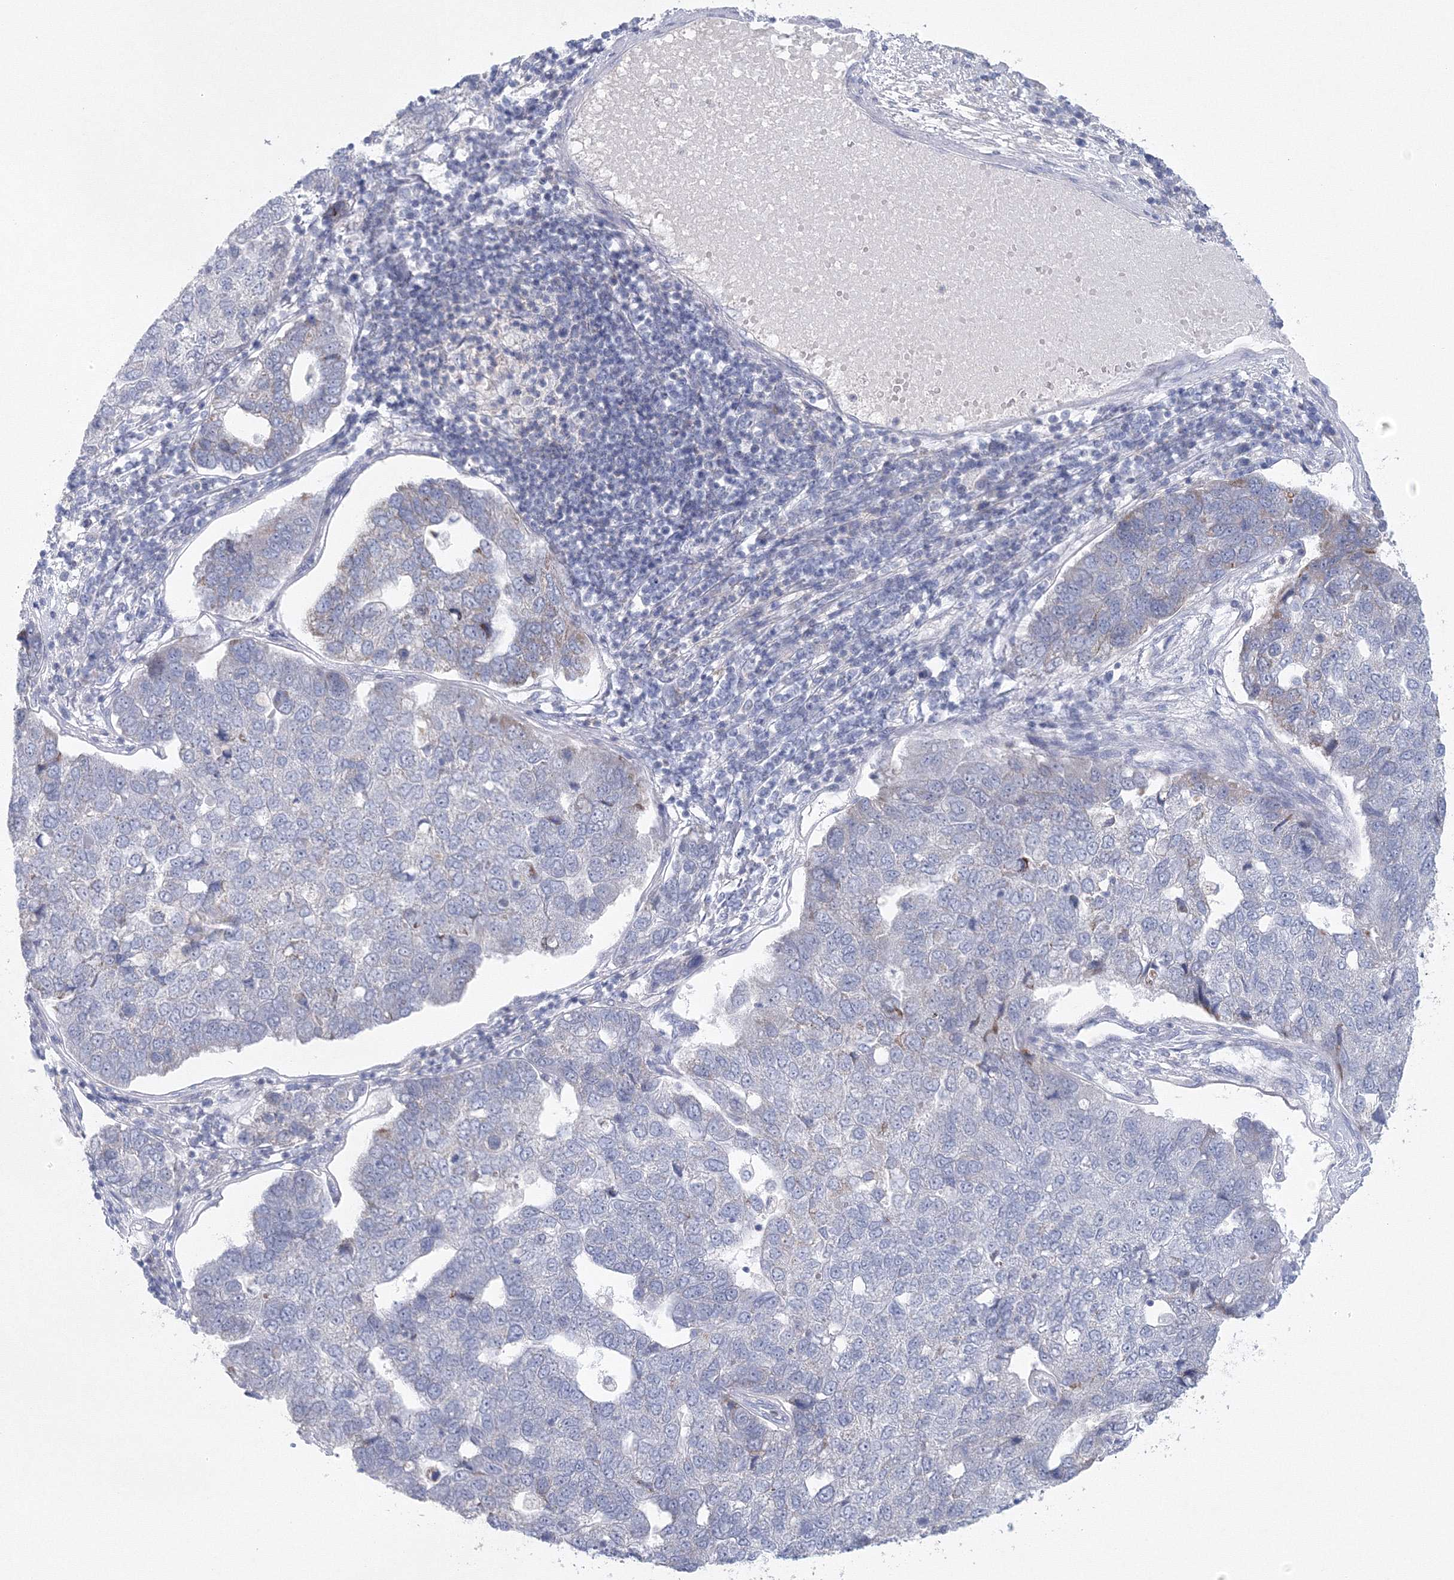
{"staining": {"intensity": "negative", "quantity": "none", "location": "none"}, "tissue": "pancreatic cancer", "cell_type": "Tumor cells", "image_type": "cancer", "snomed": [{"axis": "morphology", "description": "Adenocarcinoma, NOS"}, {"axis": "topography", "description": "Pancreas"}], "caption": "The immunohistochemistry (IHC) image has no significant expression in tumor cells of adenocarcinoma (pancreatic) tissue.", "gene": "NIPAL1", "patient": {"sex": "female", "age": 61}}